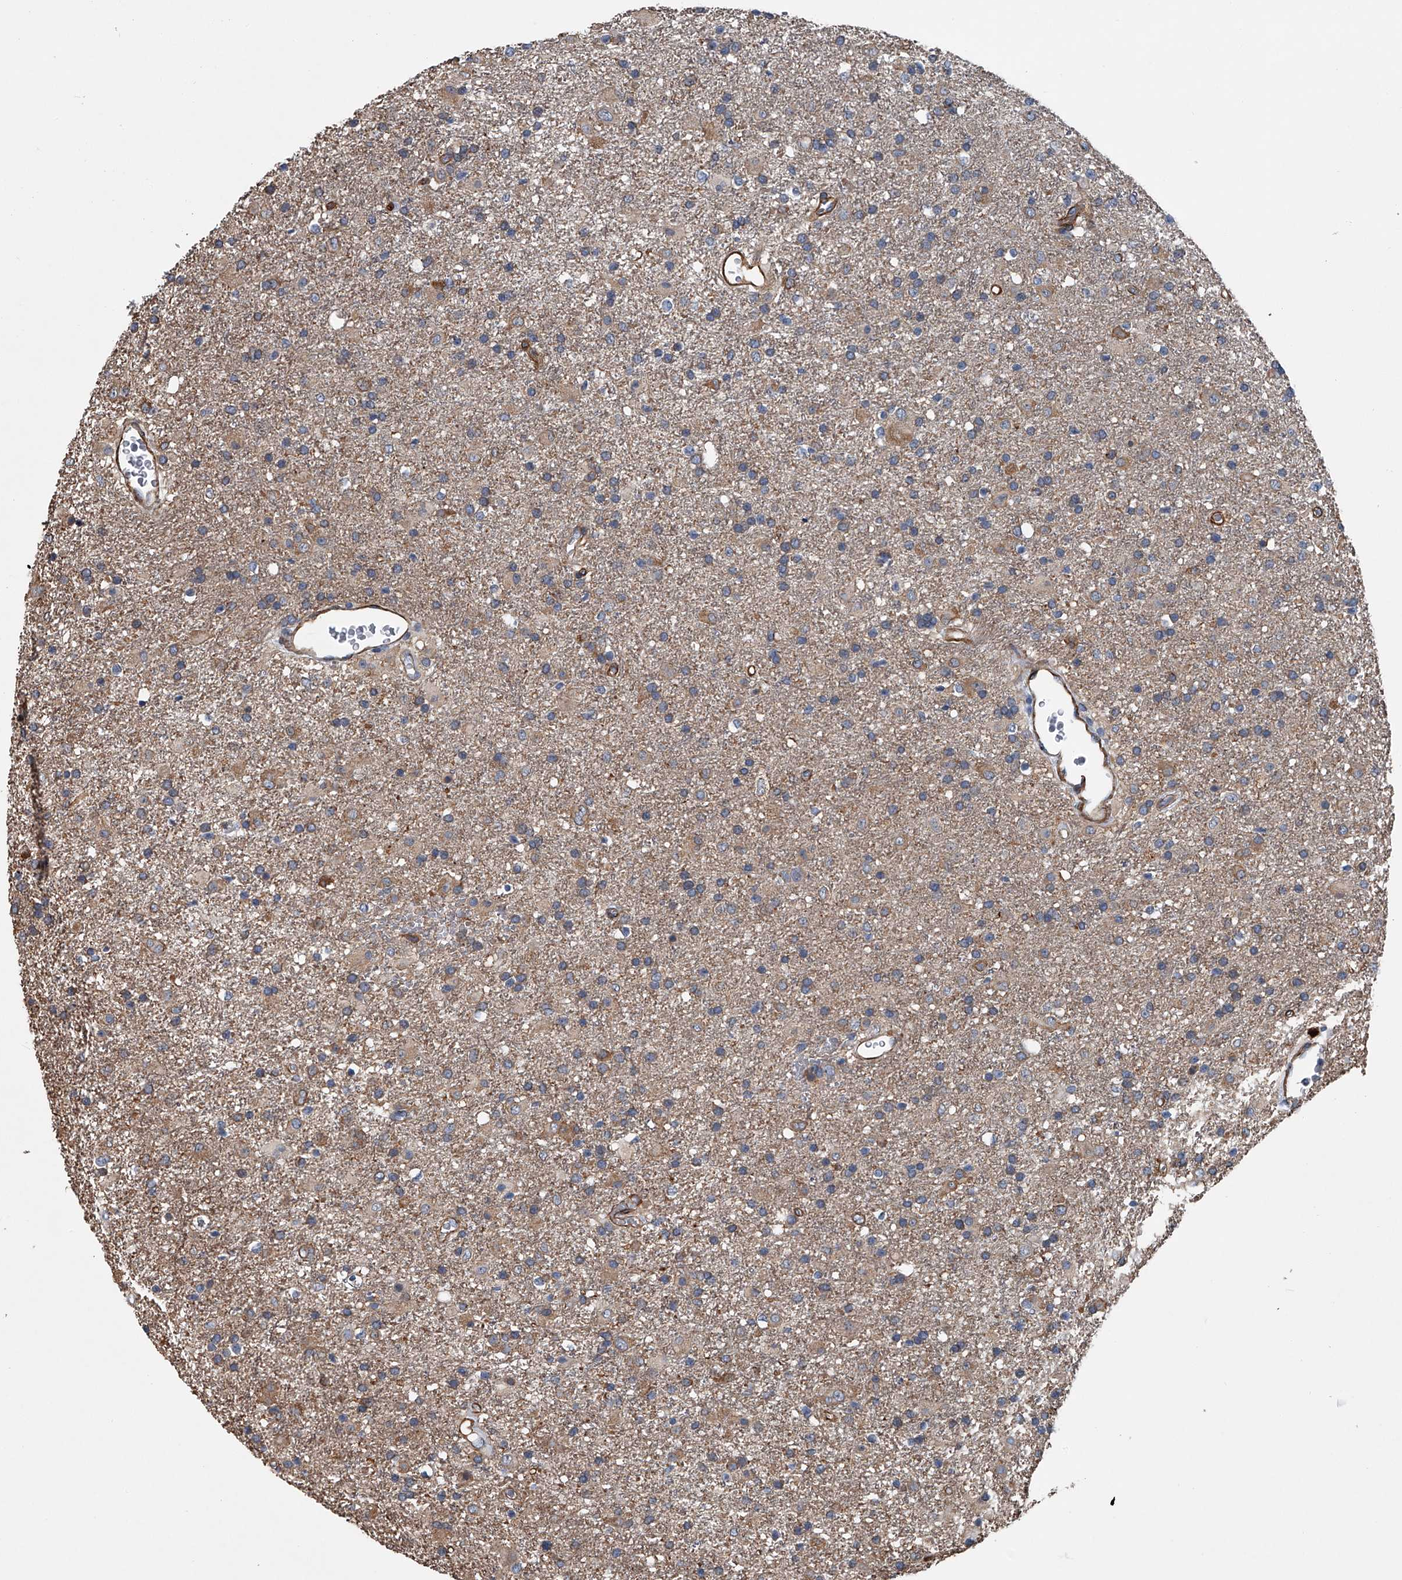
{"staining": {"intensity": "weak", "quantity": "<25%", "location": "cytoplasmic/membranous"}, "tissue": "glioma", "cell_type": "Tumor cells", "image_type": "cancer", "snomed": [{"axis": "morphology", "description": "Glioma, malignant, Low grade"}, {"axis": "topography", "description": "Brain"}], "caption": "An immunohistochemistry histopathology image of malignant glioma (low-grade) is shown. There is no staining in tumor cells of malignant glioma (low-grade).", "gene": "LDLRAD2", "patient": {"sex": "male", "age": 65}}